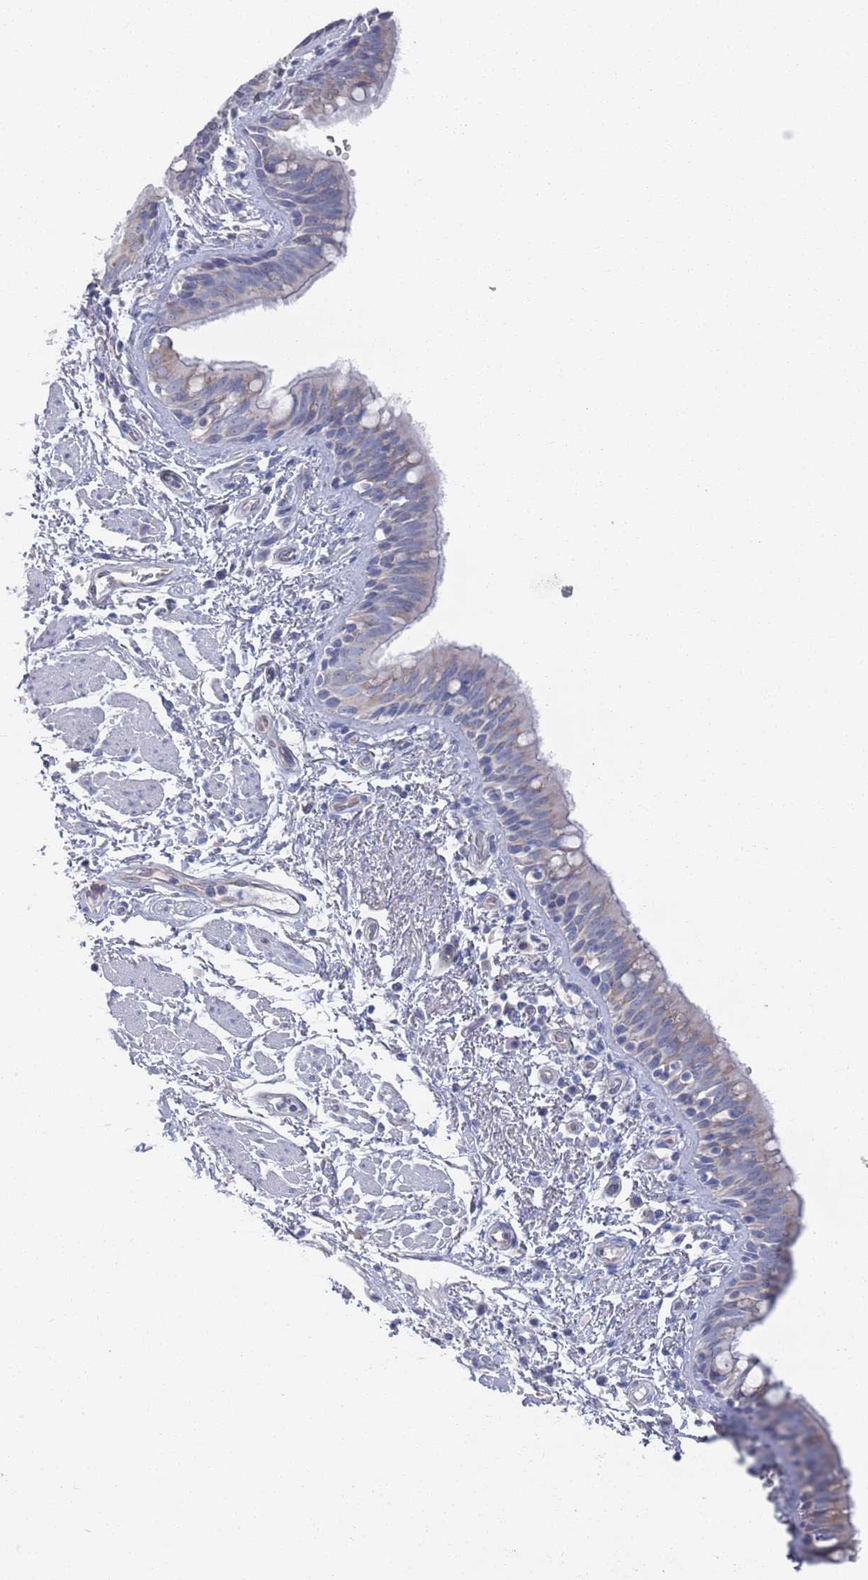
{"staining": {"intensity": "weak", "quantity": "<25%", "location": "cytoplasmic/membranous"}, "tissue": "bronchus", "cell_type": "Respiratory epithelial cells", "image_type": "normal", "snomed": [{"axis": "morphology", "description": "Normal tissue, NOS"}, {"axis": "morphology", "description": "Neoplasm, uncertain whether benign or malignant"}, {"axis": "topography", "description": "Bronchus"}, {"axis": "topography", "description": "Lung"}], "caption": "High magnification brightfield microscopy of benign bronchus stained with DAB (brown) and counterstained with hematoxylin (blue): respiratory epithelial cells show no significant staining.", "gene": "TMCO3", "patient": {"sex": "male", "age": 55}}